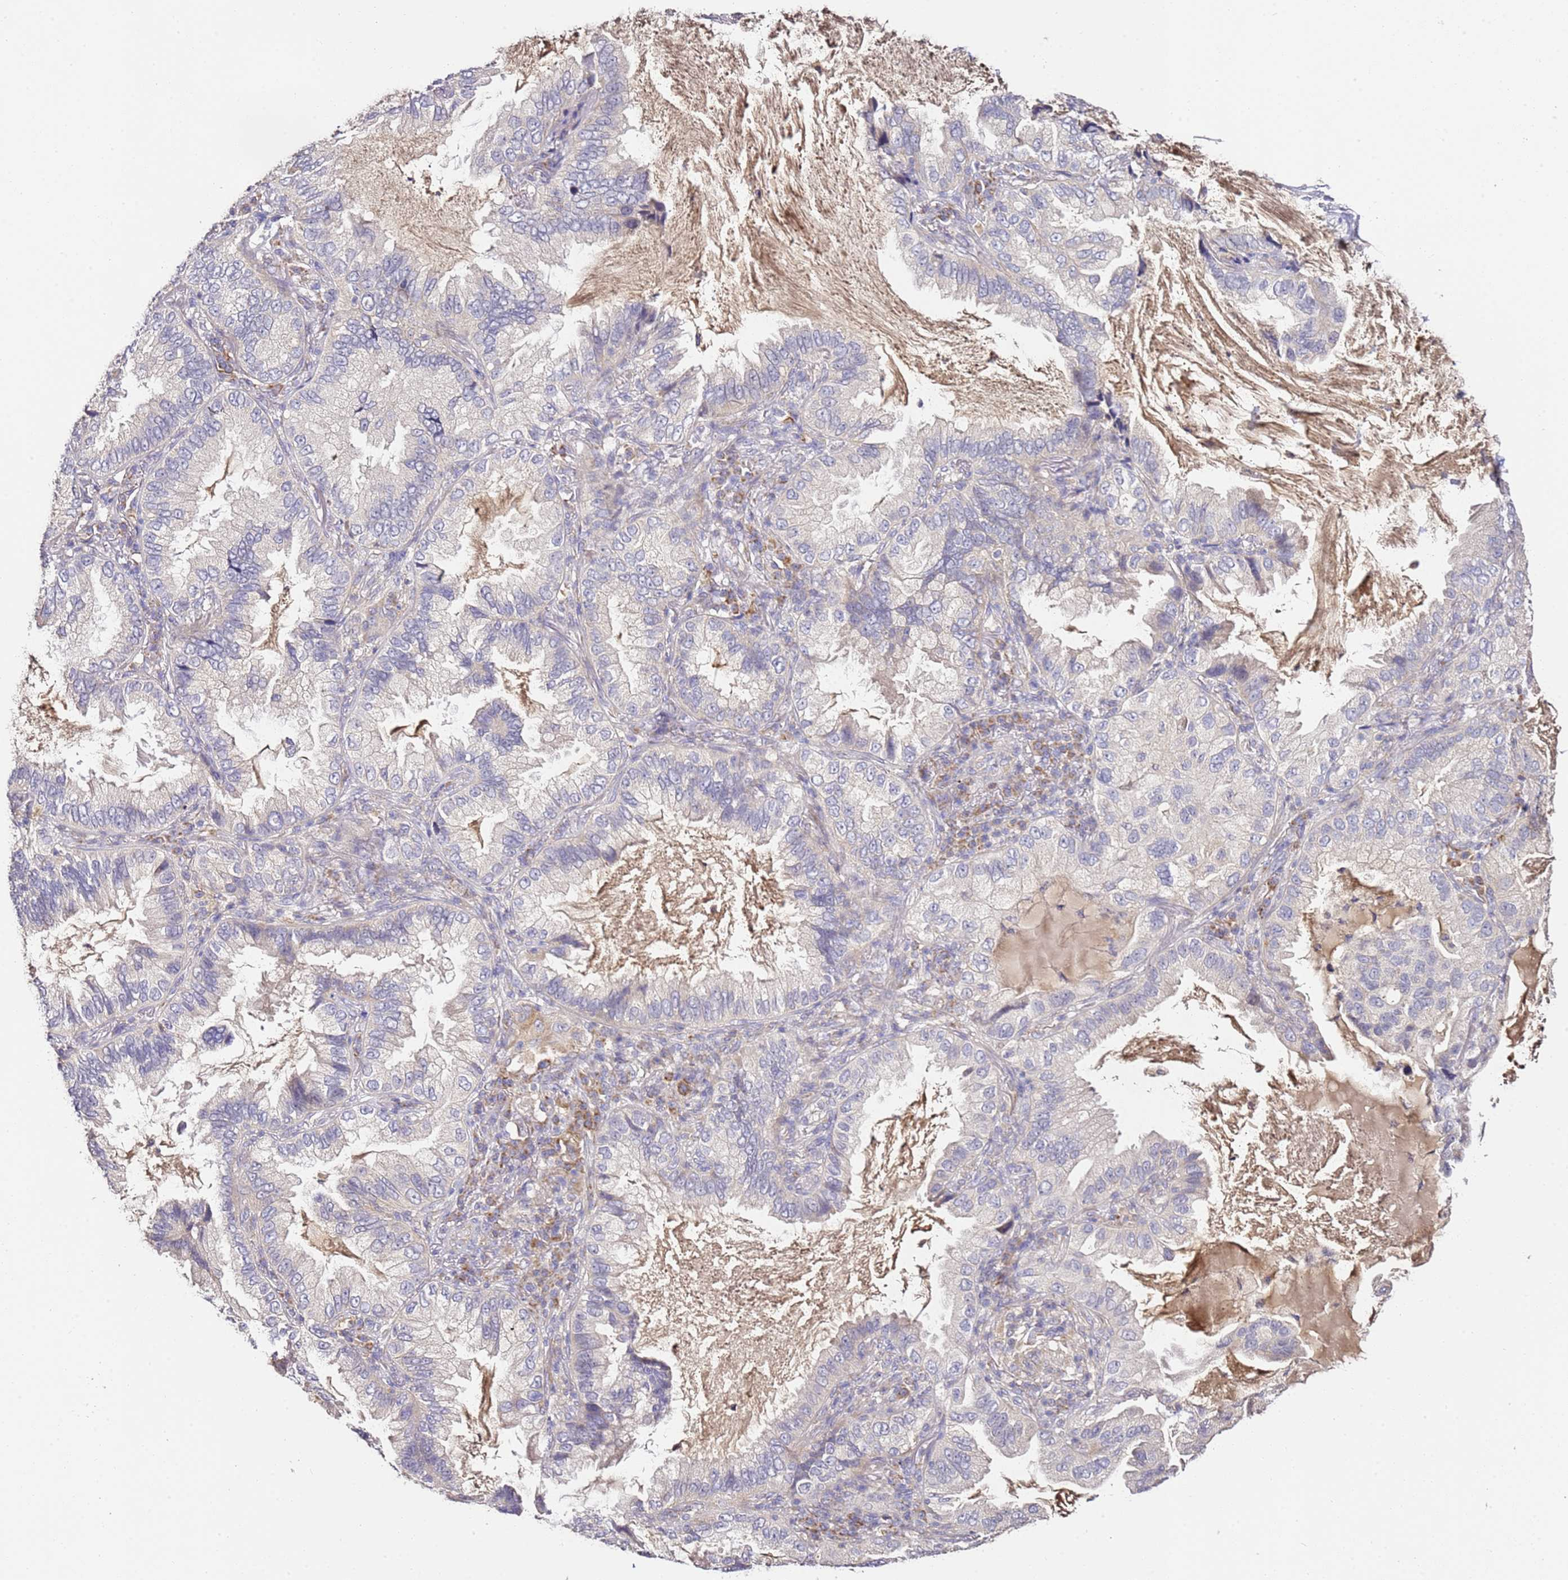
{"staining": {"intensity": "negative", "quantity": "none", "location": "none"}, "tissue": "lung cancer", "cell_type": "Tumor cells", "image_type": "cancer", "snomed": [{"axis": "morphology", "description": "Adenocarcinoma, NOS"}, {"axis": "topography", "description": "Lung"}], "caption": "Image shows no significant protein expression in tumor cells of adenocarcinoma (lung).", "gene": "OR2B11", "patient": {"sex": "female", "age": 69}}